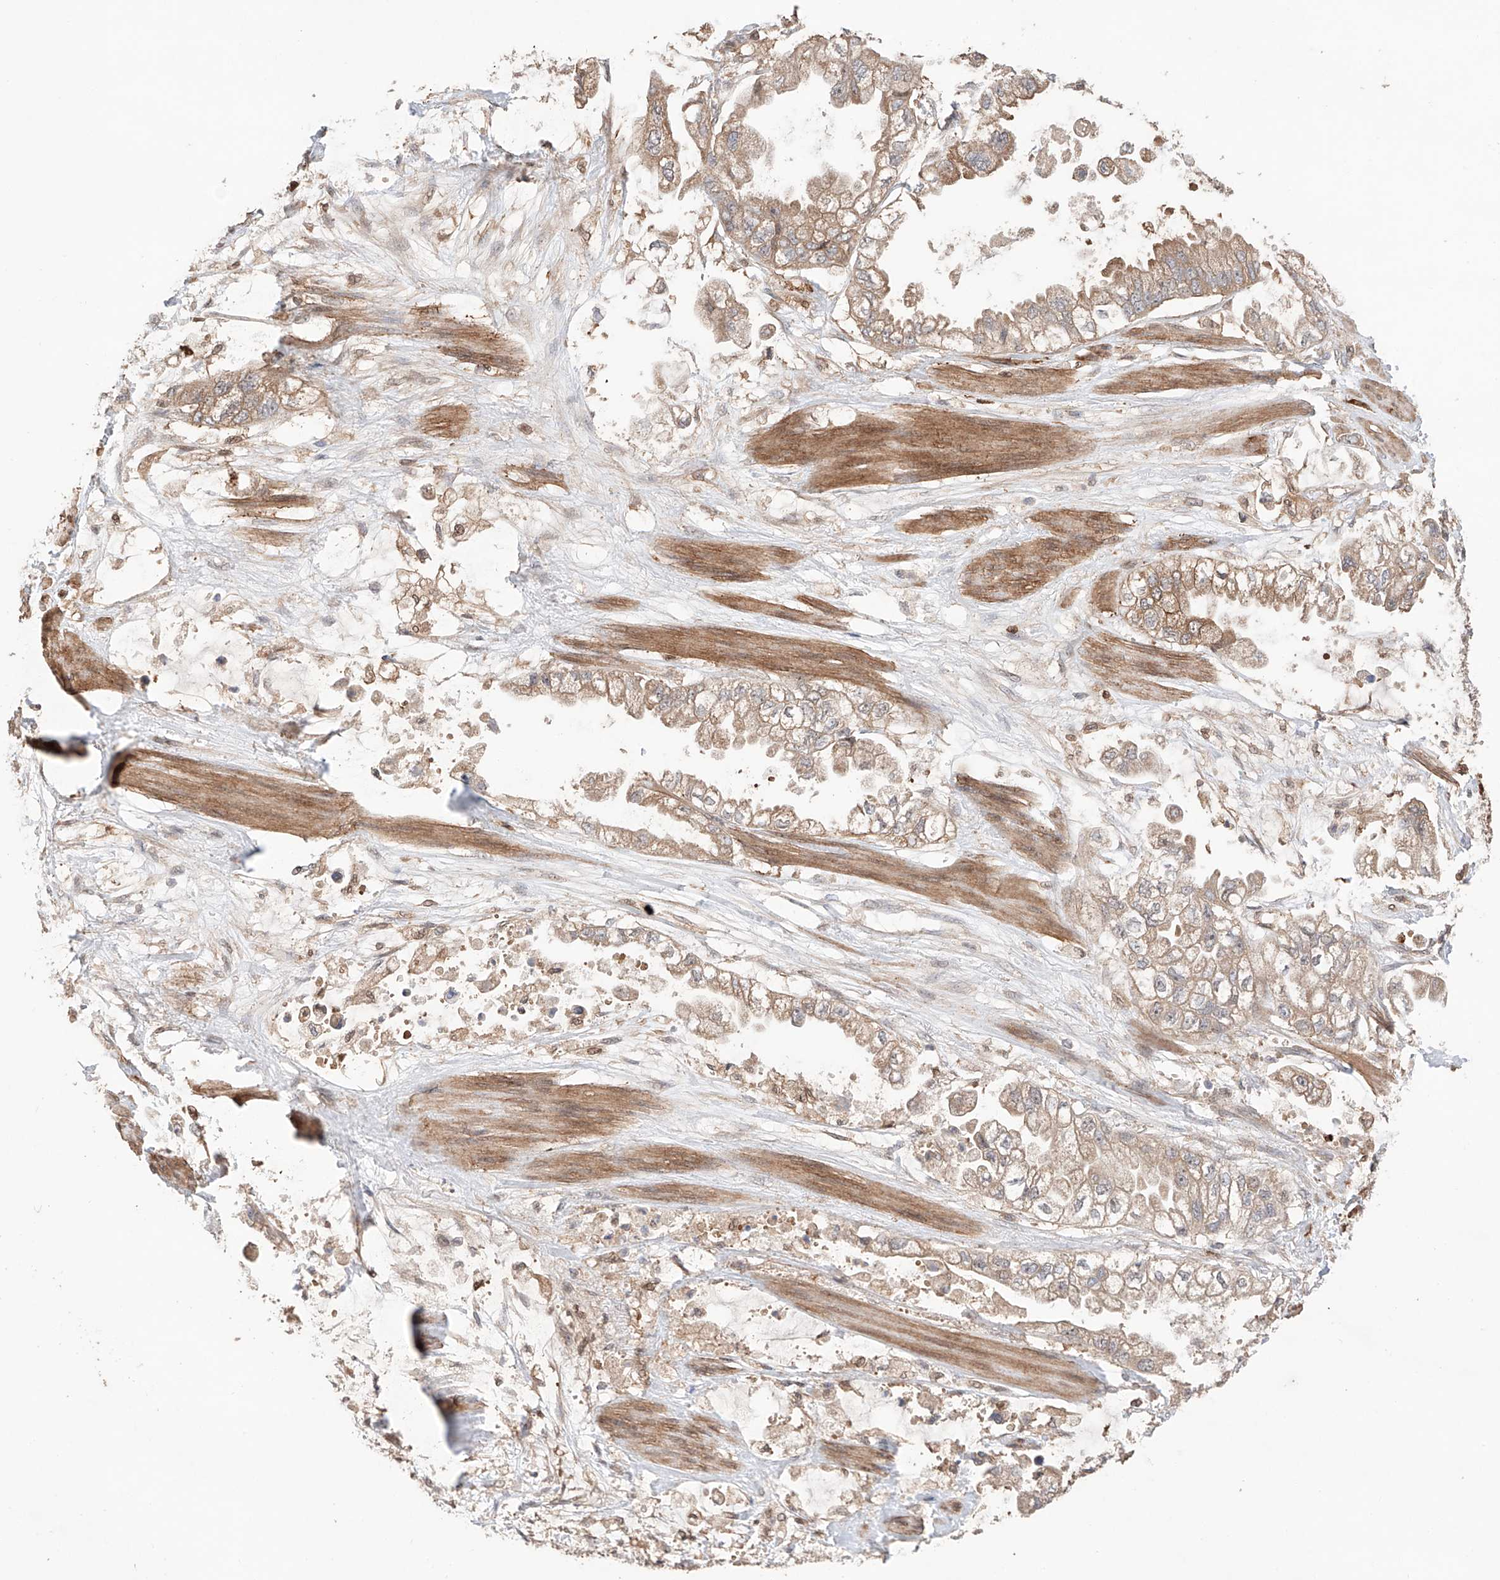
{"staining": {"intensity": "weak", "quantity": ">75%", "location": "cytoplasmic/membranous"}, "tissue": "stomach cancer", "cell_type": "Tumor cells", "image_type": "cancer", "snomed": [{"axis": "morphology", "description": "Adenocarcinoma, NOS"}, {"axis": "topography", "description": "Stomach"}], "caption": "Protein expression analysis of human stomach adenocarcinoma reveals weak cytoplasmic/membranous positivity in about >75% of tumor cells. The staining was performed using DAB (3,3'-diaminobenzidine), with brown indicating positive protein expression. Nuclei are stained blue with hematoxylin.", "gene": "IGSF22", "patient": {"sex": "male", "age": 62}}